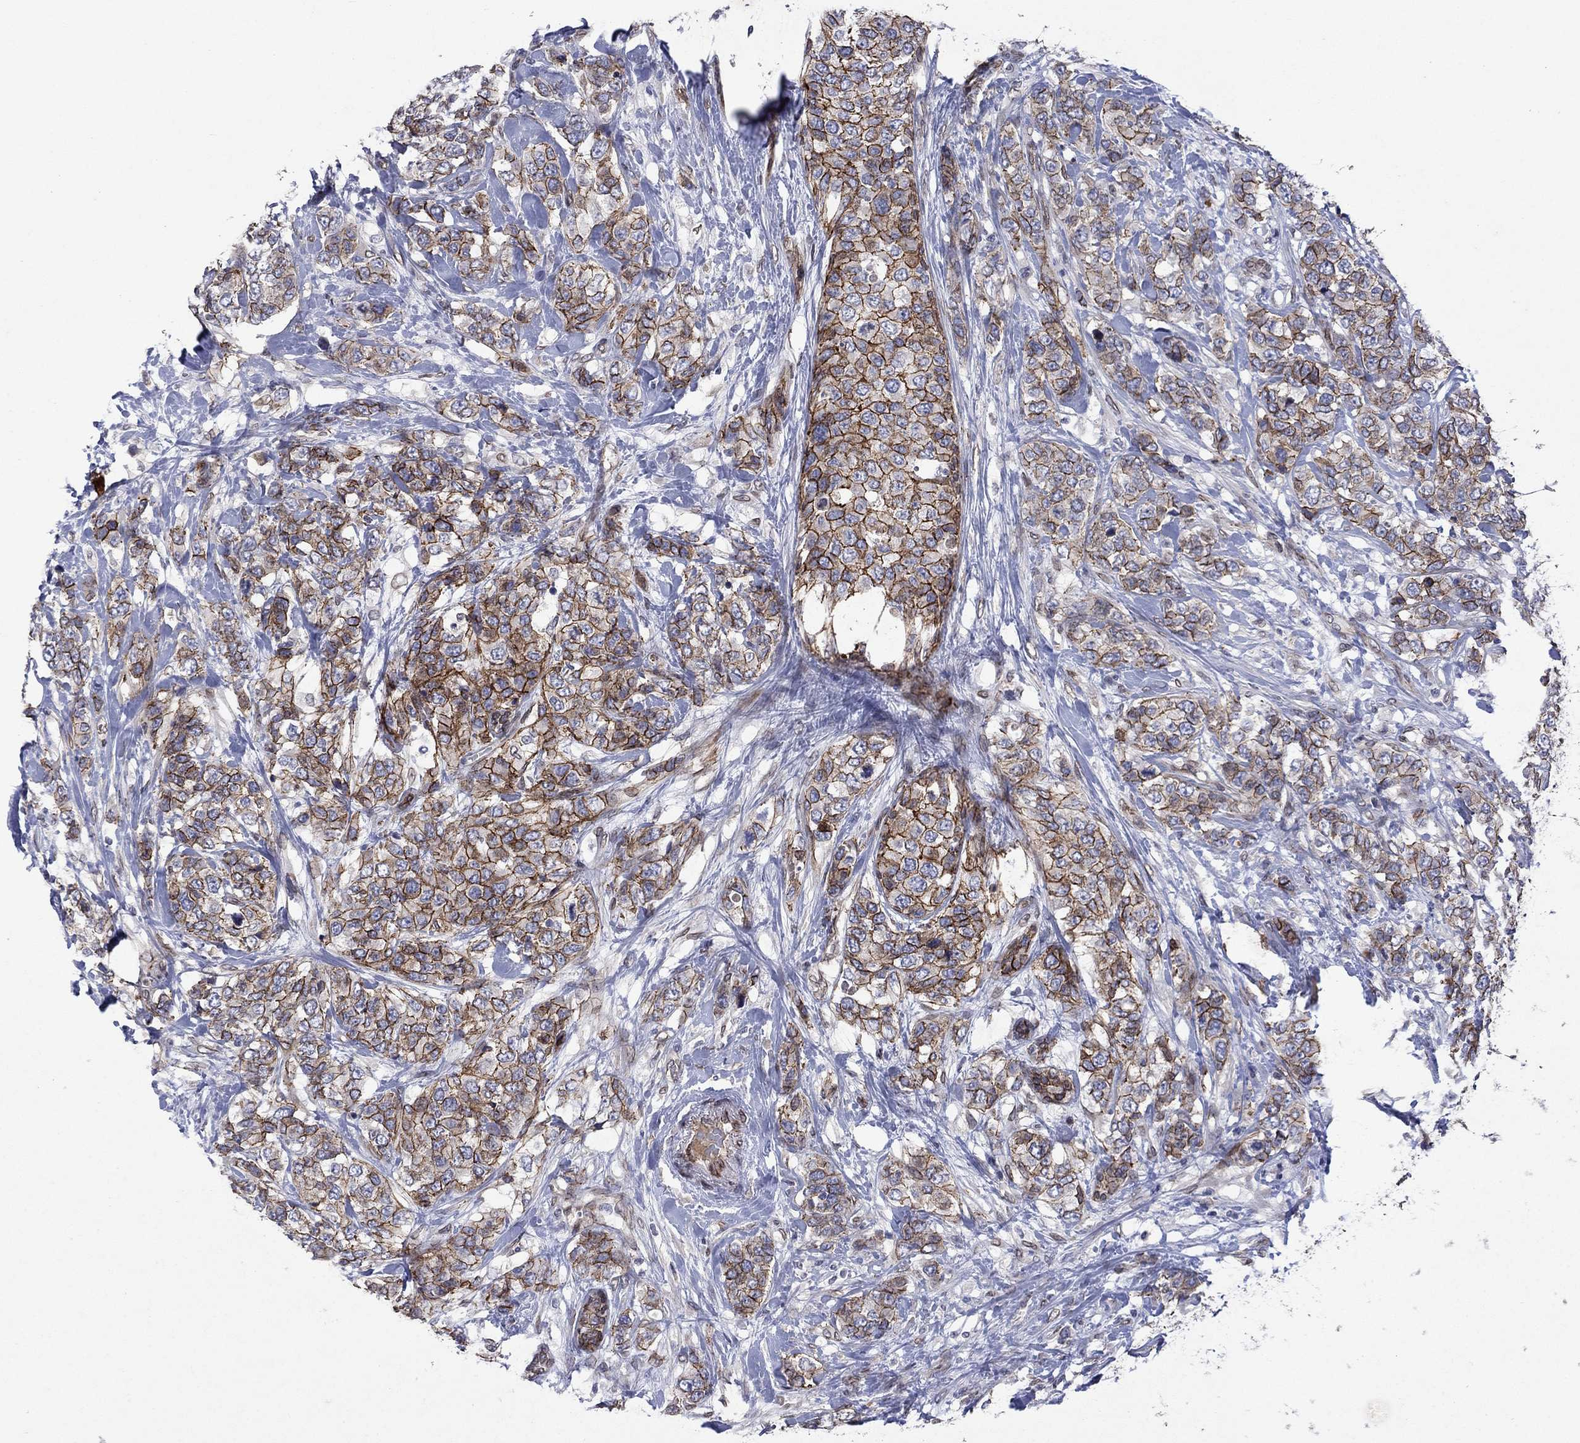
{"staining": {"intensity": "strong", "quantity": ">75%", "location": "cytoplasmic/membranous"}, "tissue": "breast cancer", "cell_type": "Tumor cells", "image_type": "cancer", "snomed": [{"axis": "morphology", "description": "Lobular carcinoma"}, {"axis": "topography", "description": "Breast"}], "caption": "Immunohistochemistry (IHC) histopathology image of neoplastic tissue: lobular carcinoma (breast) stained using immunohistochemistry shows high levels of strong protein expression localized specifically in the cytoplasmic/membranous of tumor cells, appearing as a cytoplasmic/membranous brown color.", "gene": "EMC9", "patient": {"sex": "female", "age": 59}}